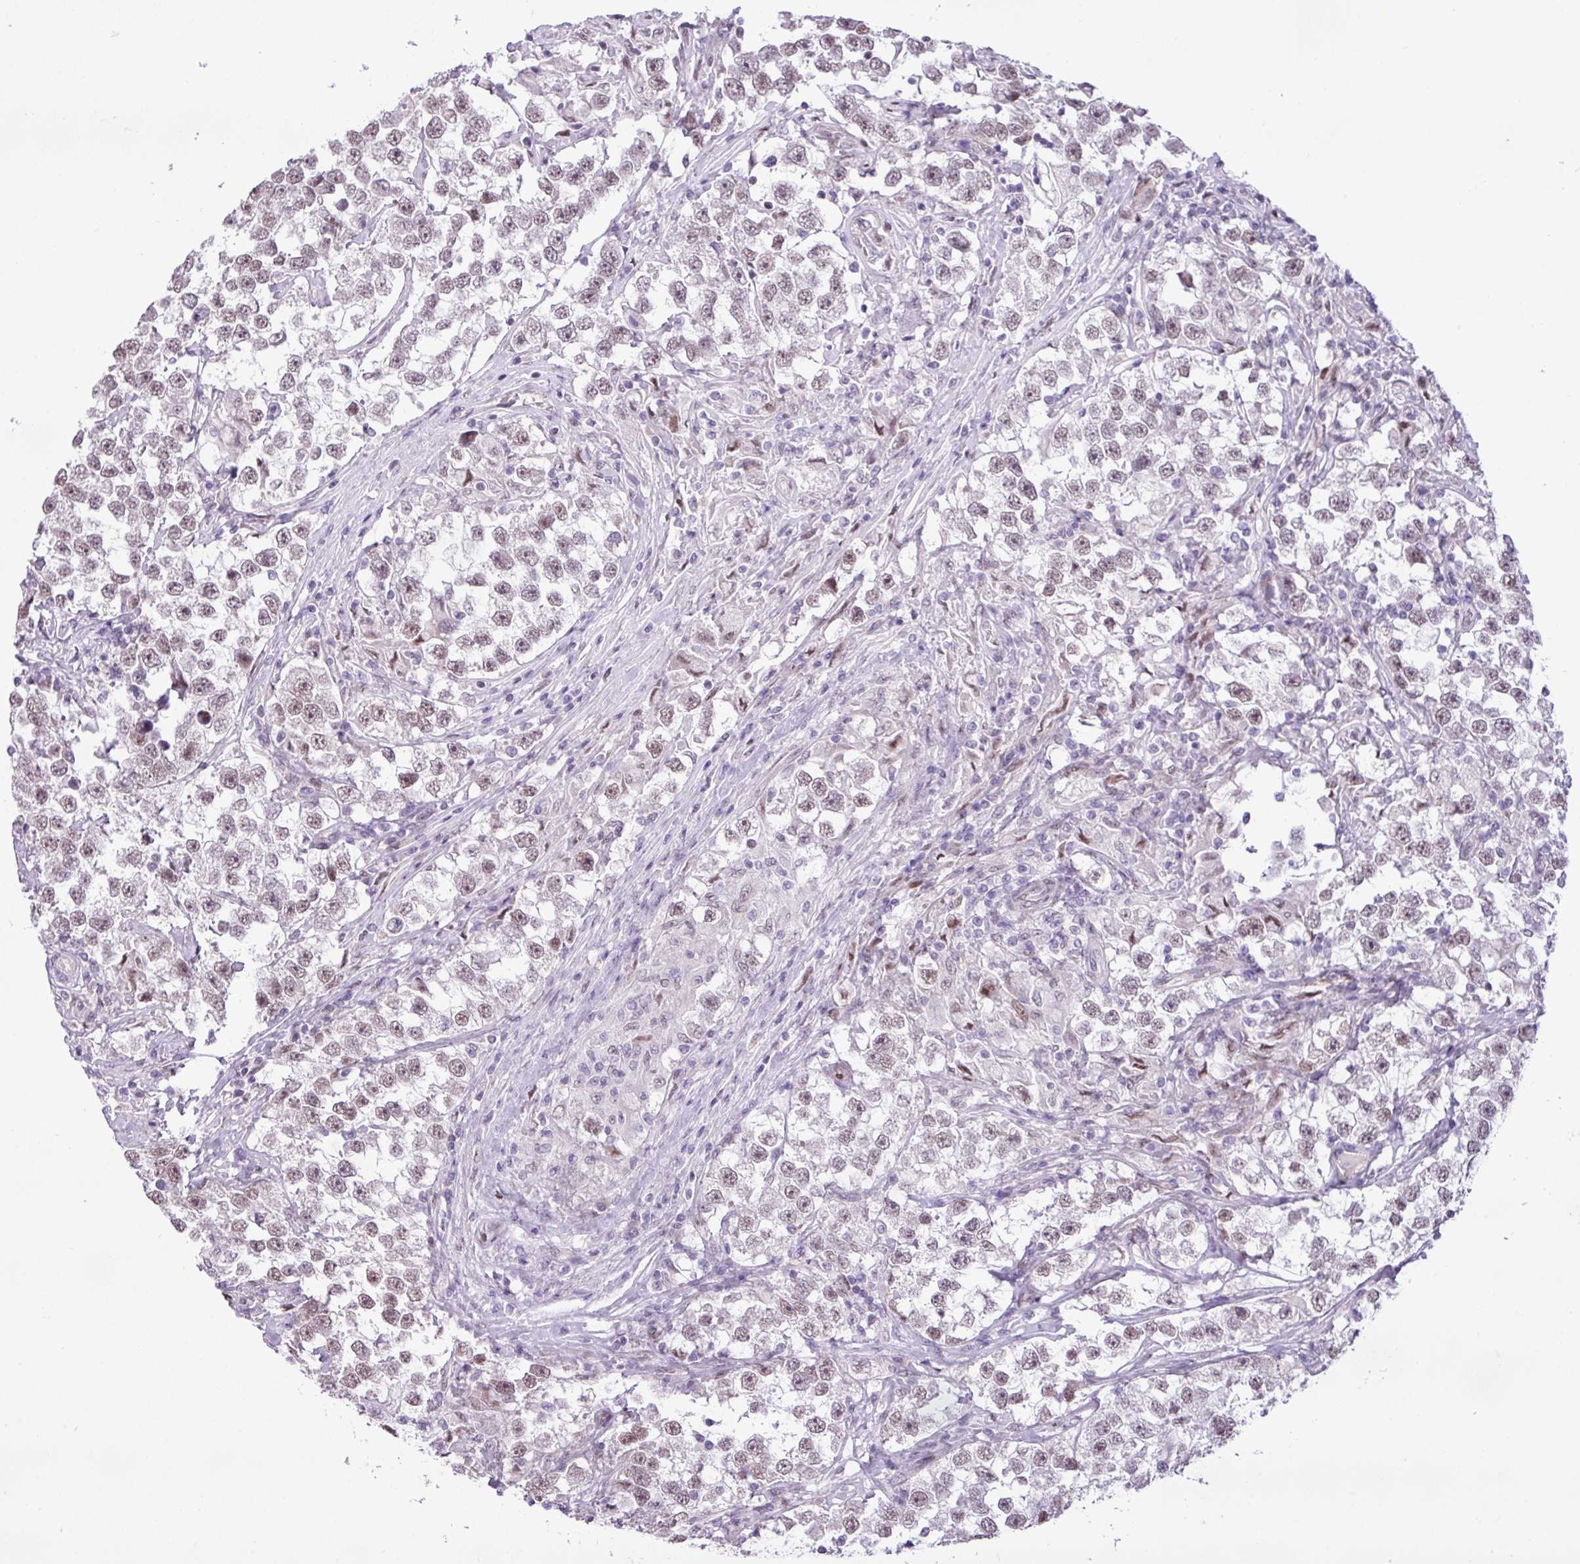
{"staining": {"intensity": "weak", "quantity": ">75%", "location": "nuclear"}, "tissue": "testis cancer", "cell_type": "Tumor cells", "image_type": "cancer", "snomed": [{"axis": "morphology", "description": "Seminoma, NOS"}, {"axis": "topography", "description": "Testis"}], "caption": "Protein analysis of testis cancer (seminoma) tissue exhibits weak nuclear staining in approximately >75% of tumor cells.", "gene": "ZNF354A", "patient": {"sex": "male", "age": 46}}